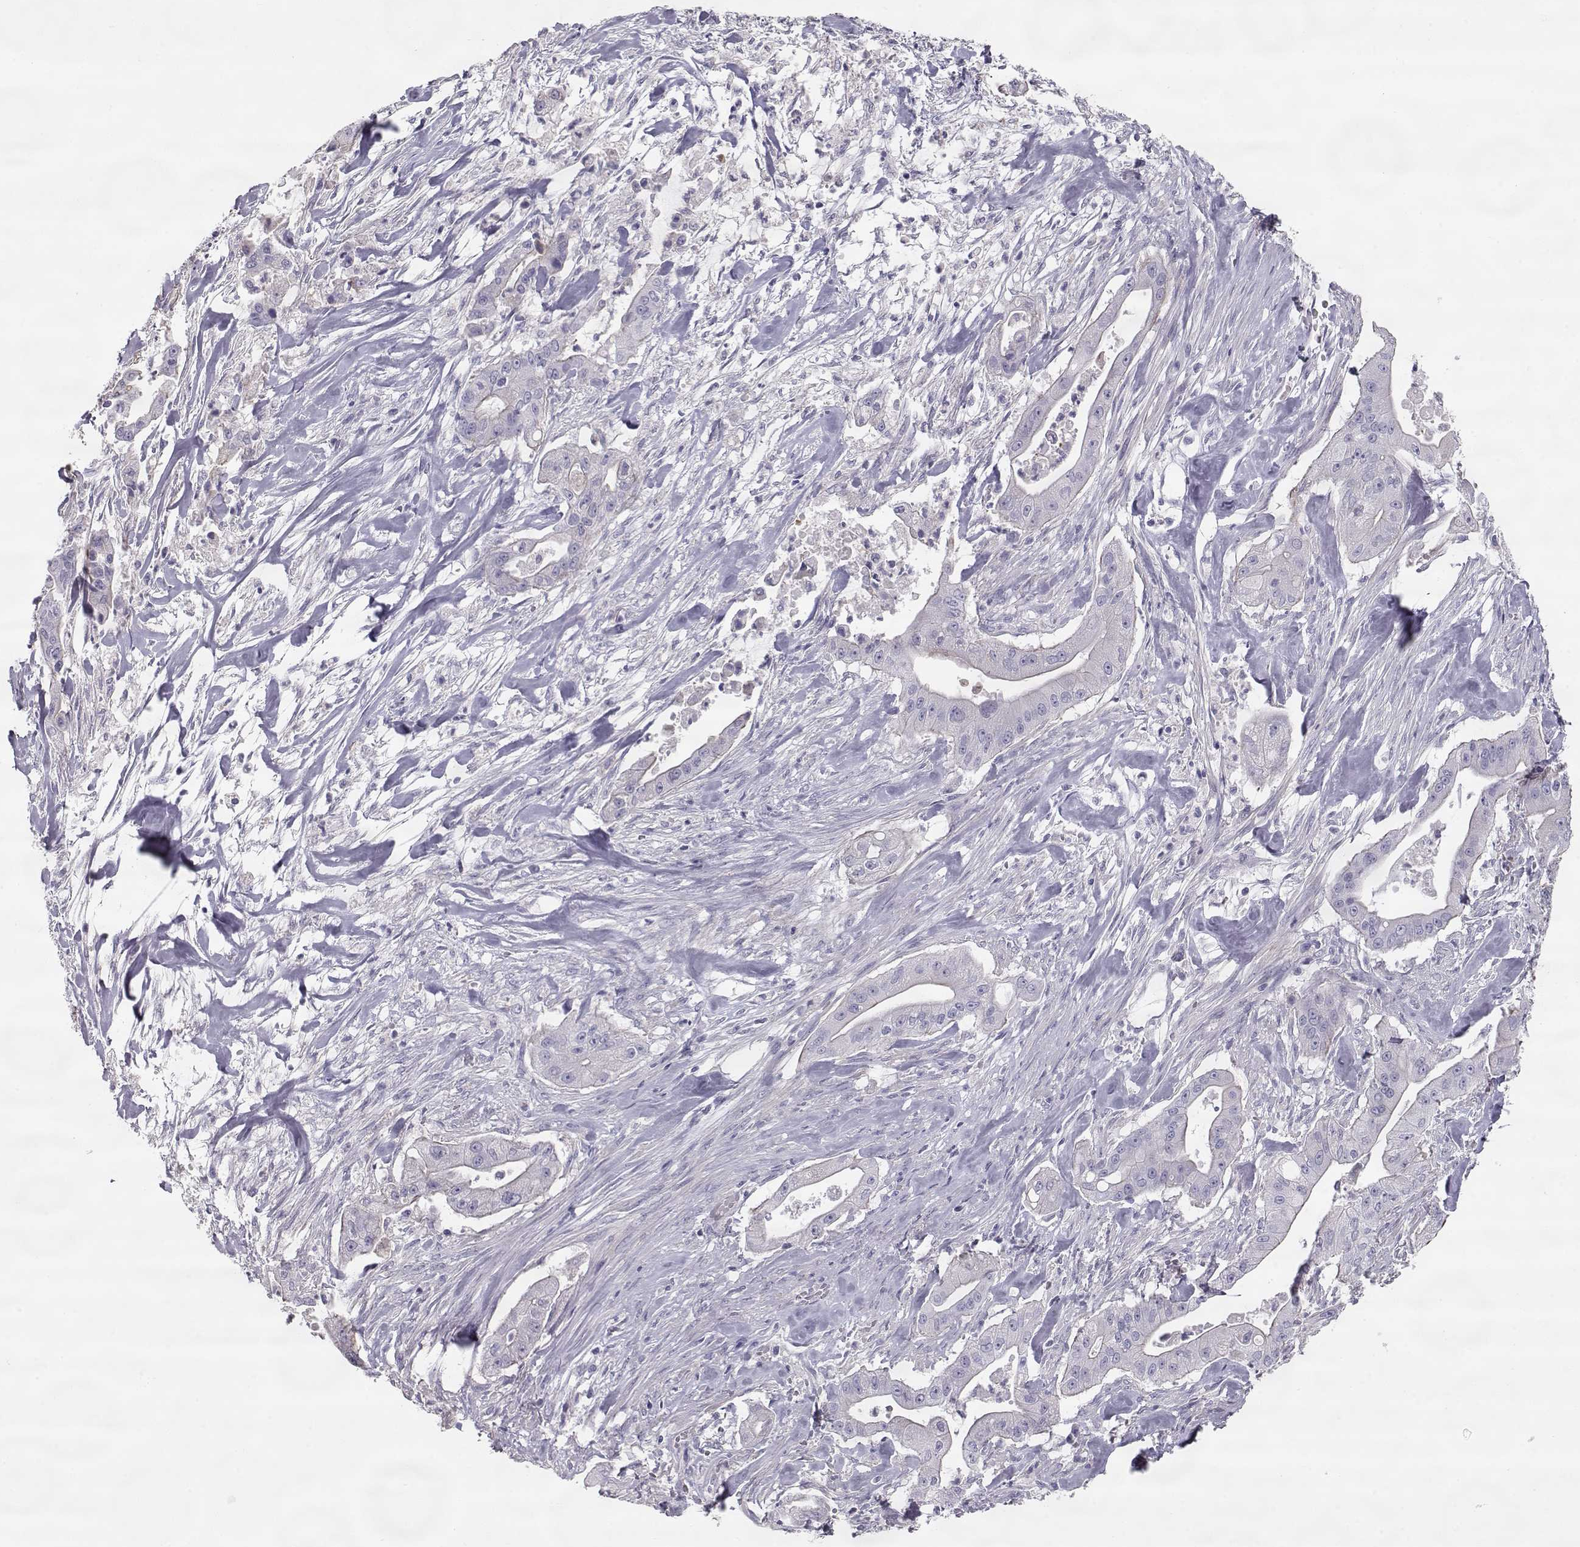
{"staining": {"intensity": "negative", "quantity": "none", "location": "none"}, "tissue": "pancreatic cancer", "cell_type": "Tumor cells", "image_type": "cancer", "snomed": [{"axis": "morphology", "description": "Normal tissue, NOS"}, {"axis": "morphology", "description": "Inflammation, NOS"}, {"axis": "morphology", "description": "Adenocarcinoma, NOS"}, {"axis": "topography", "description": "Pancreas"}], "caption": "The image shows no staining of tumor cells in pancreatic cancer.", "gene": "SLITRK3", "patient": {"sex": "male", "age": 57}}